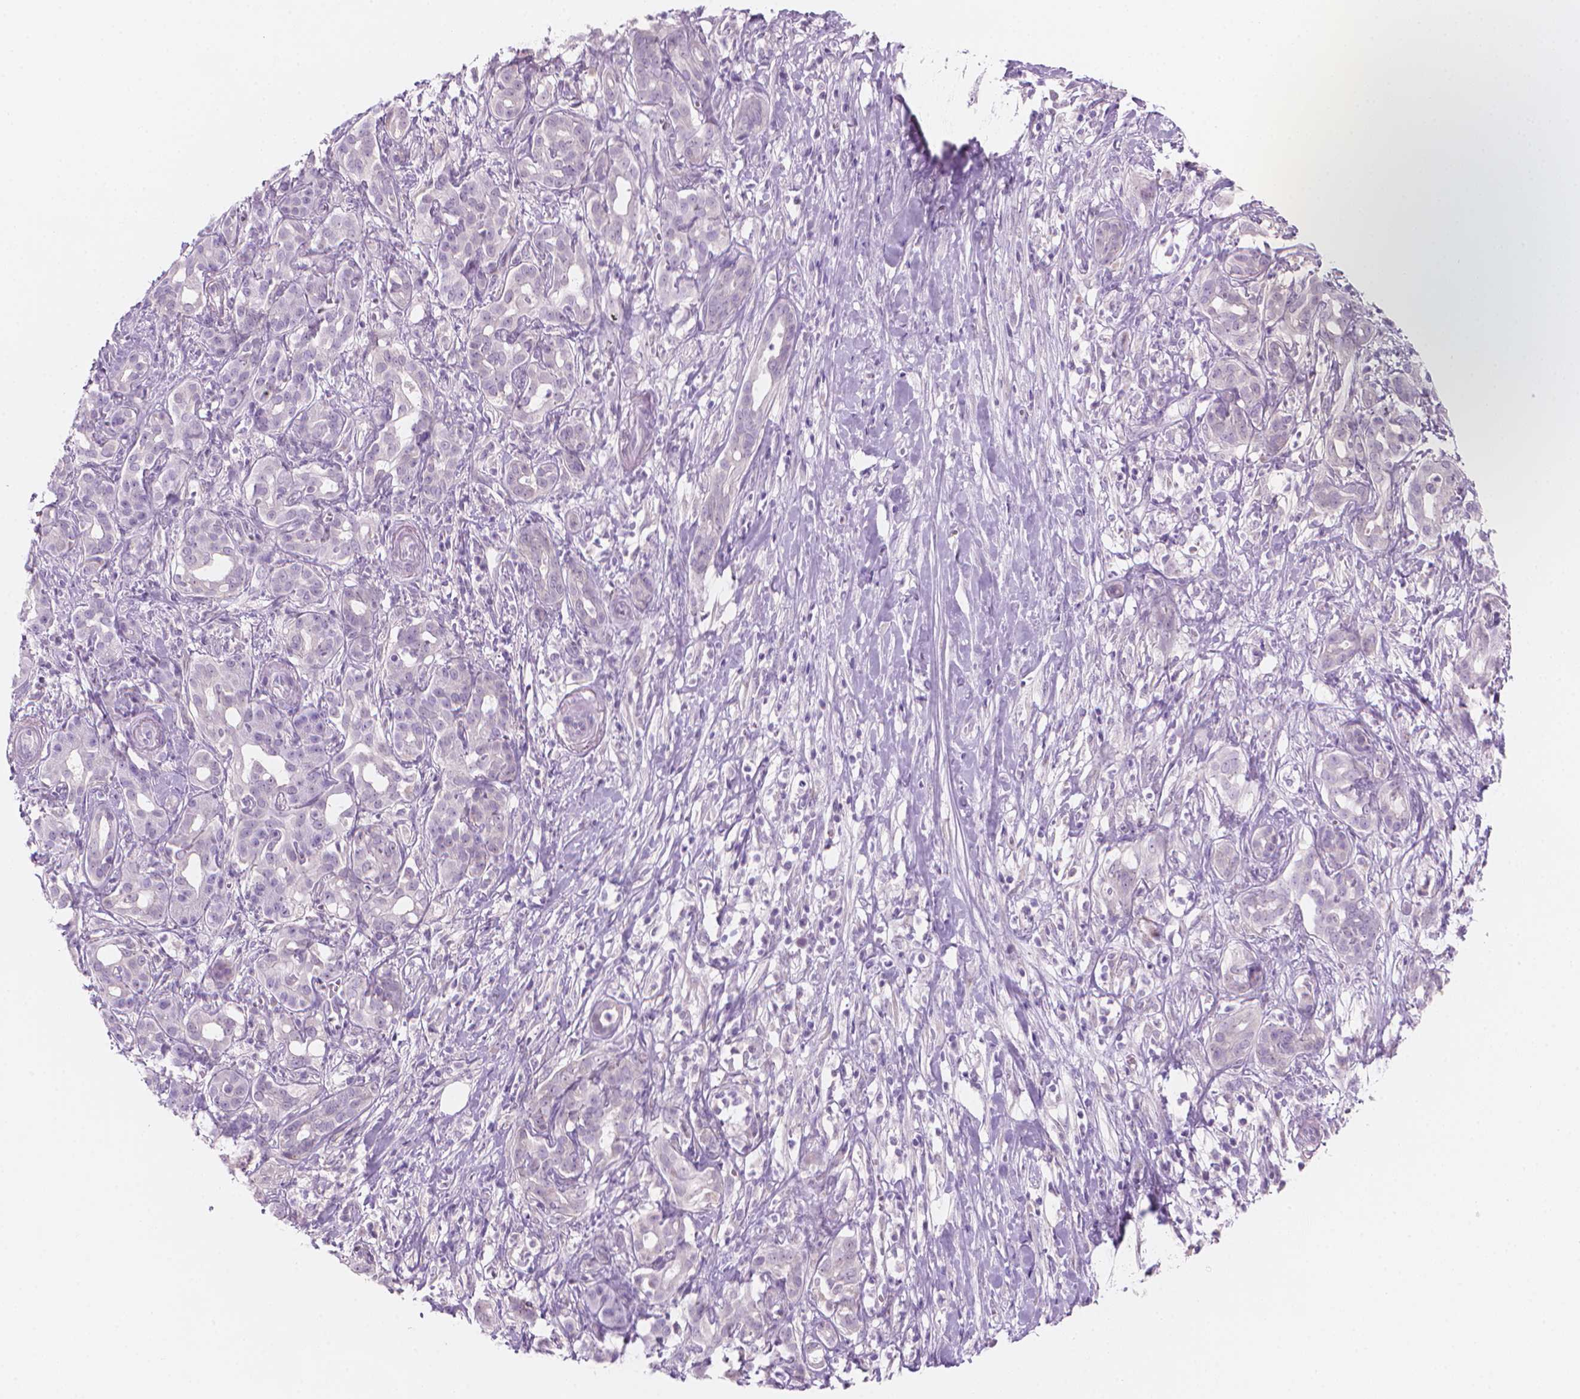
{"staining": {"intensity": "negative", "quantity": "none", "location": "none"}, "tissue": "pancreatic cancer", "cell_type": "Tumor cells", "image_type": "cancer", "snomed": [{"axis": "morphology", "description": "Adenocarcinoma, NOS"}, {"axis": "topography", "description": "Pancreas"}], "caption": "This is a micrograph of immunohistochemistry staining of pancreatic cancer (adenocarcinoma), which shows no expression in tumor cells. Brightfield microscopy of IHC stained with DAB (brown) and hematoxylin (blue), captured at high magnification.", "gene": "ENSG00000187186", "patient": {"sex": "male", "age": 61}}